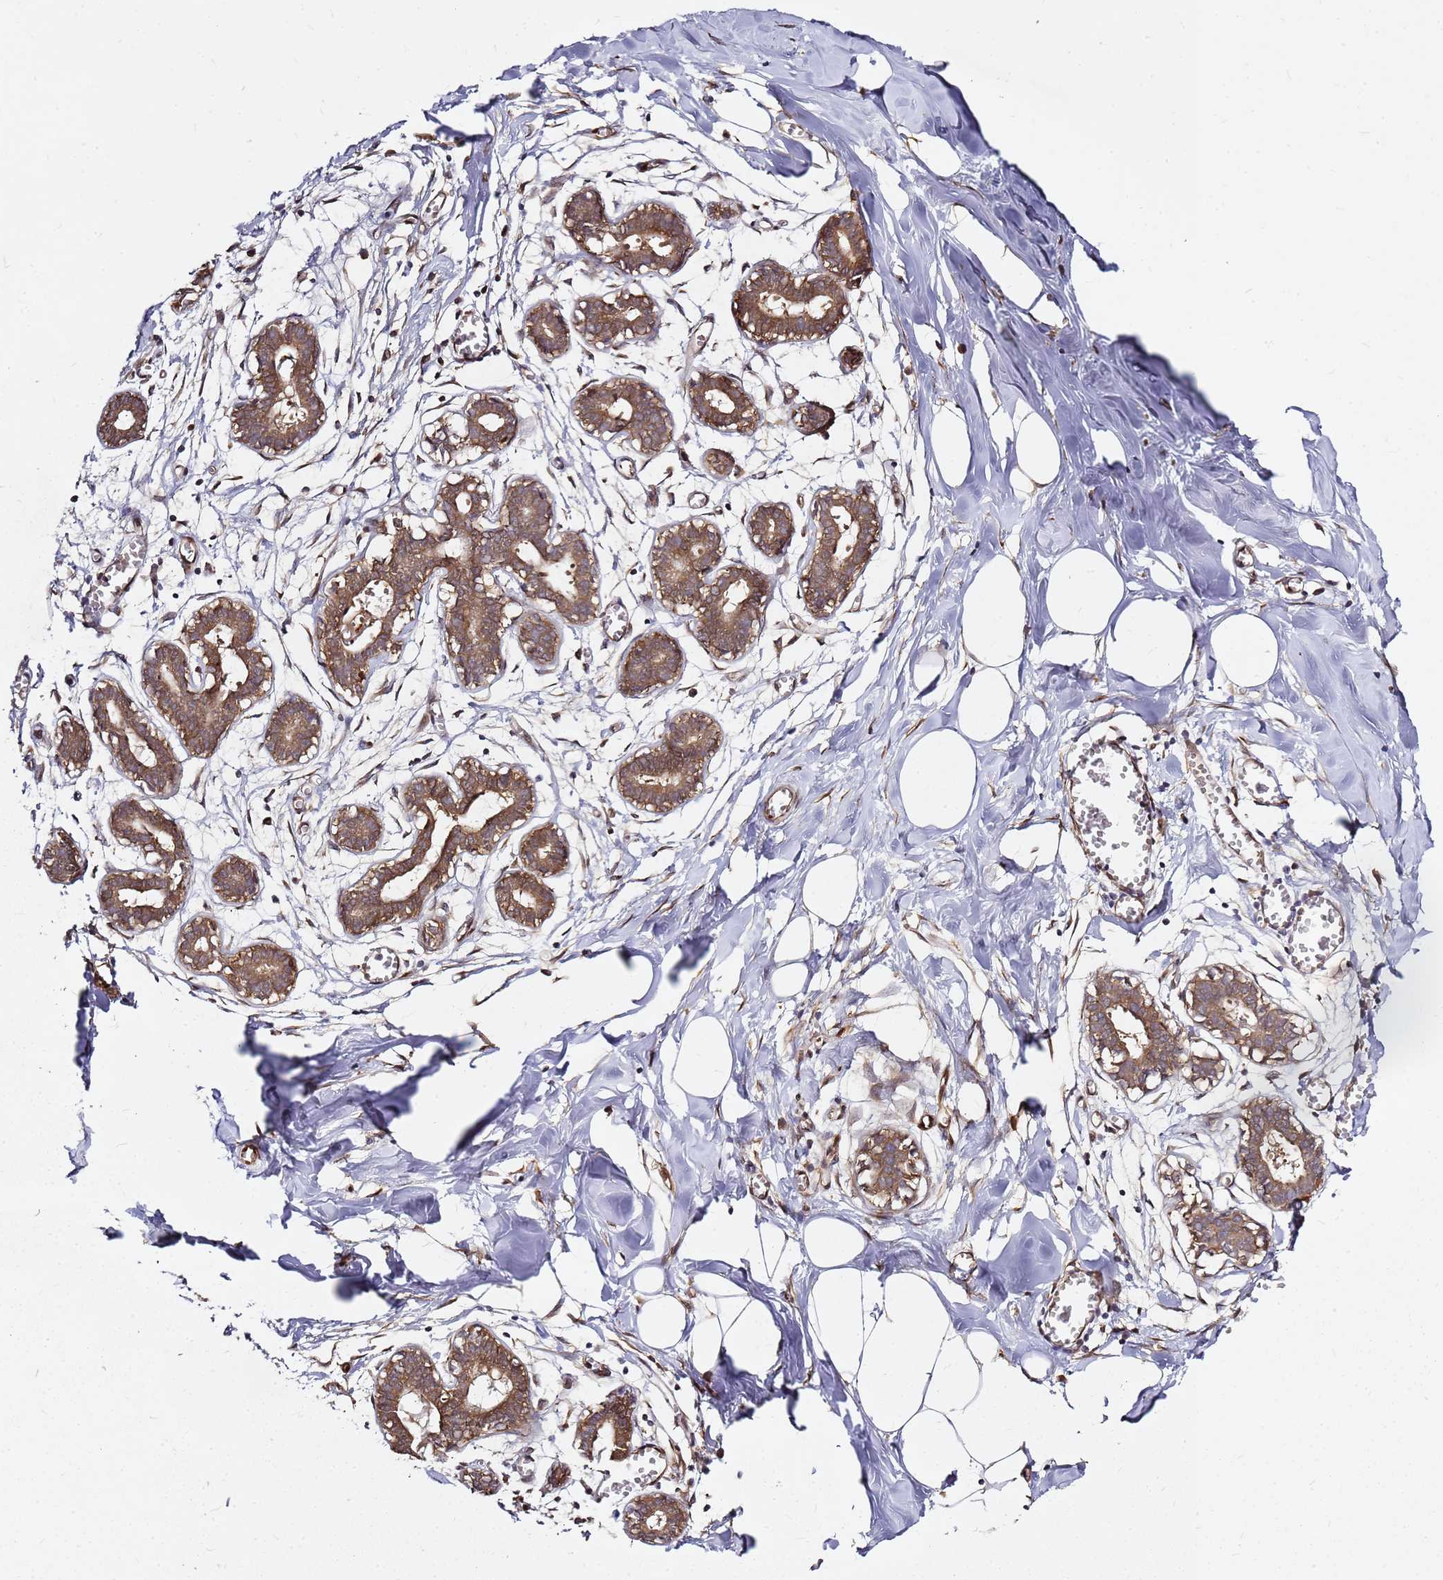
{"staining": {"intensity": "negative", "quantity": "none", "location": "none"}, "tissue": "breast", "cell_type": "Adipocytes", "image_type": "normal", "snomed": [{"axis": "morphology", "description": "Normal tissue, NOS"}, {"axis": "topography", "description": "Breast"}], "caption": "The micrograph exhibits no staining of adipocytes in unremarkable breast.", "gene": "NUDT14", "patient": {"sex": "female", "age": 27}}